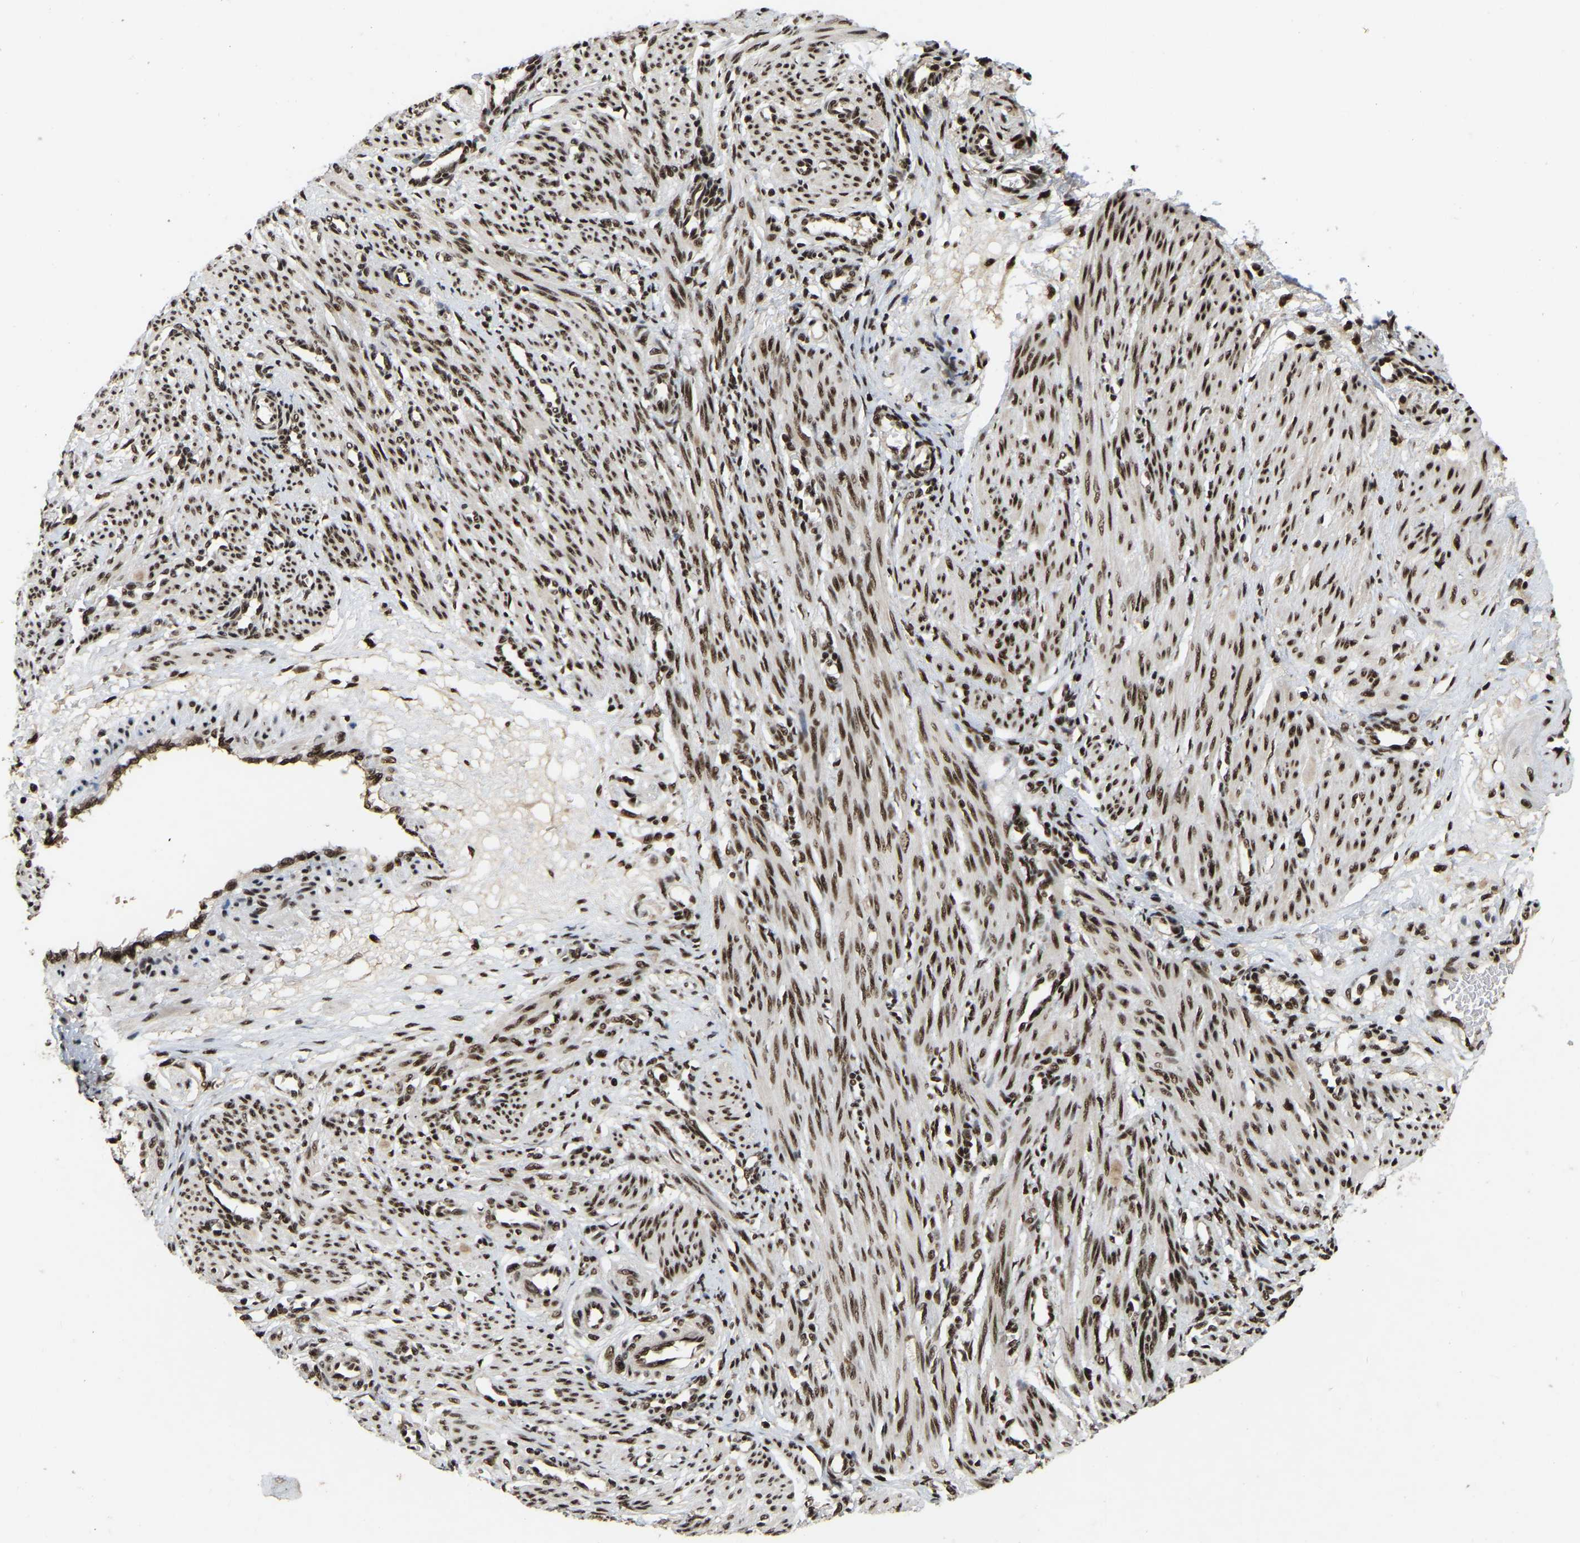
{"staining": {"intensity": "strong", "quantity": ">75%", "location": "nuclear"}, "tissue": "smooth muscle", "cell_type": "Smooth muscle cells", "image_type": "normal", "snomed": [{"axis": "morphology", "description": "Normal tissue, NOS"}, {"axis": "topography", "description": "Endometrium"}], "caption": "Immunohistochemistry histopathology image of unremarkable human smooth muscle stained for a protein (brown), which reveals high levels of strong nuclear expression in about >75% of smooth muscle cells.", "gene": "TBL1XR1", "patient": {"sex": "female", "age": 33}}